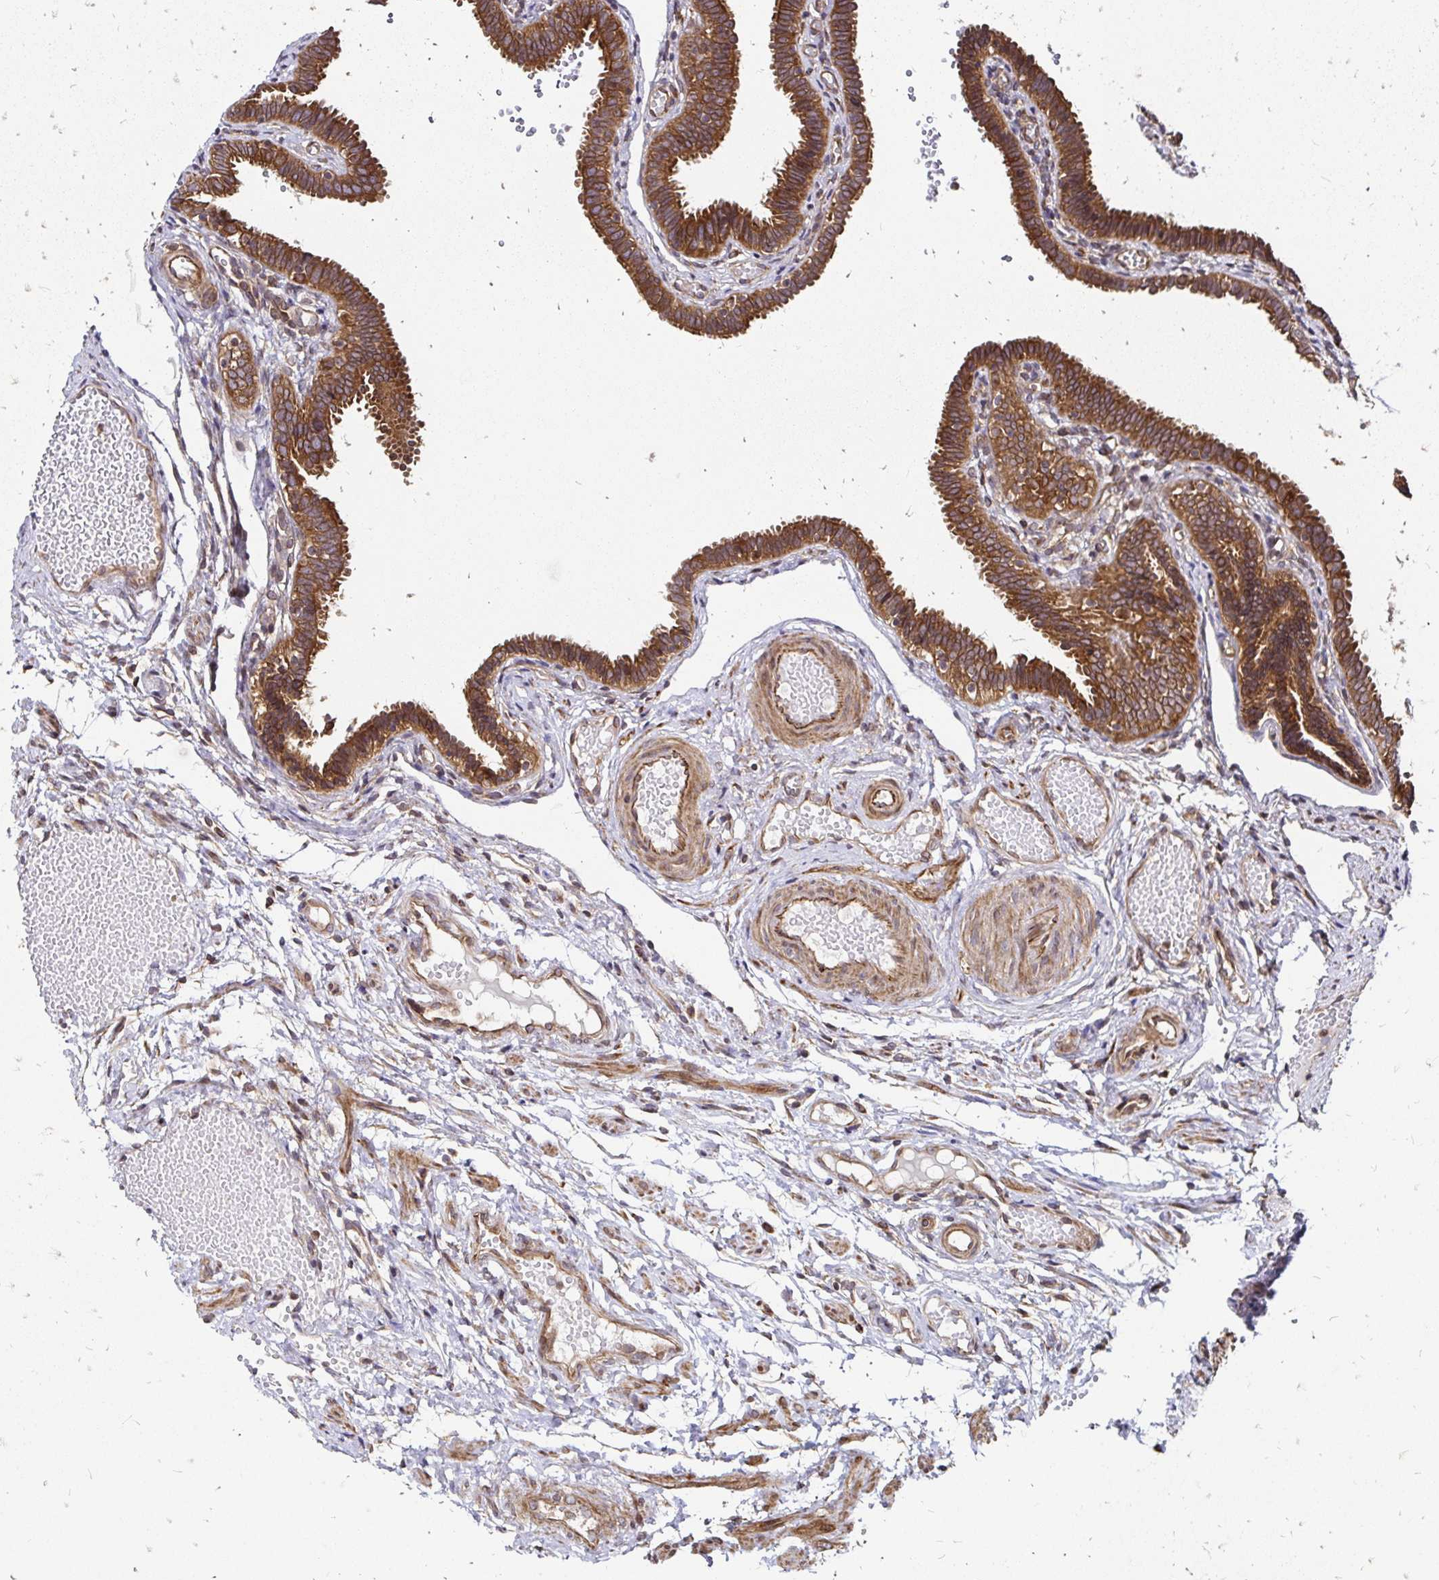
{"staining": {"intensity": "strong", "quantity": ">75%", "location": "cytoplasmic/membranous"}, "tissue": "fallopian tube", "cell_type": "Glandular cells", "image_type": "normal", "snomed": [{"axis": "morphology", "description": "Normal tissue, NOS"}, {"axis": "topography", "description": "Fallopian tube"}], "caption": "A brown stain highlights strong cytoplasmic/membranous staining of a protein in glandular cells of benign fallopian tube.", "gene": "ZW10", "patient": {"sex": "female", "age": 37}}